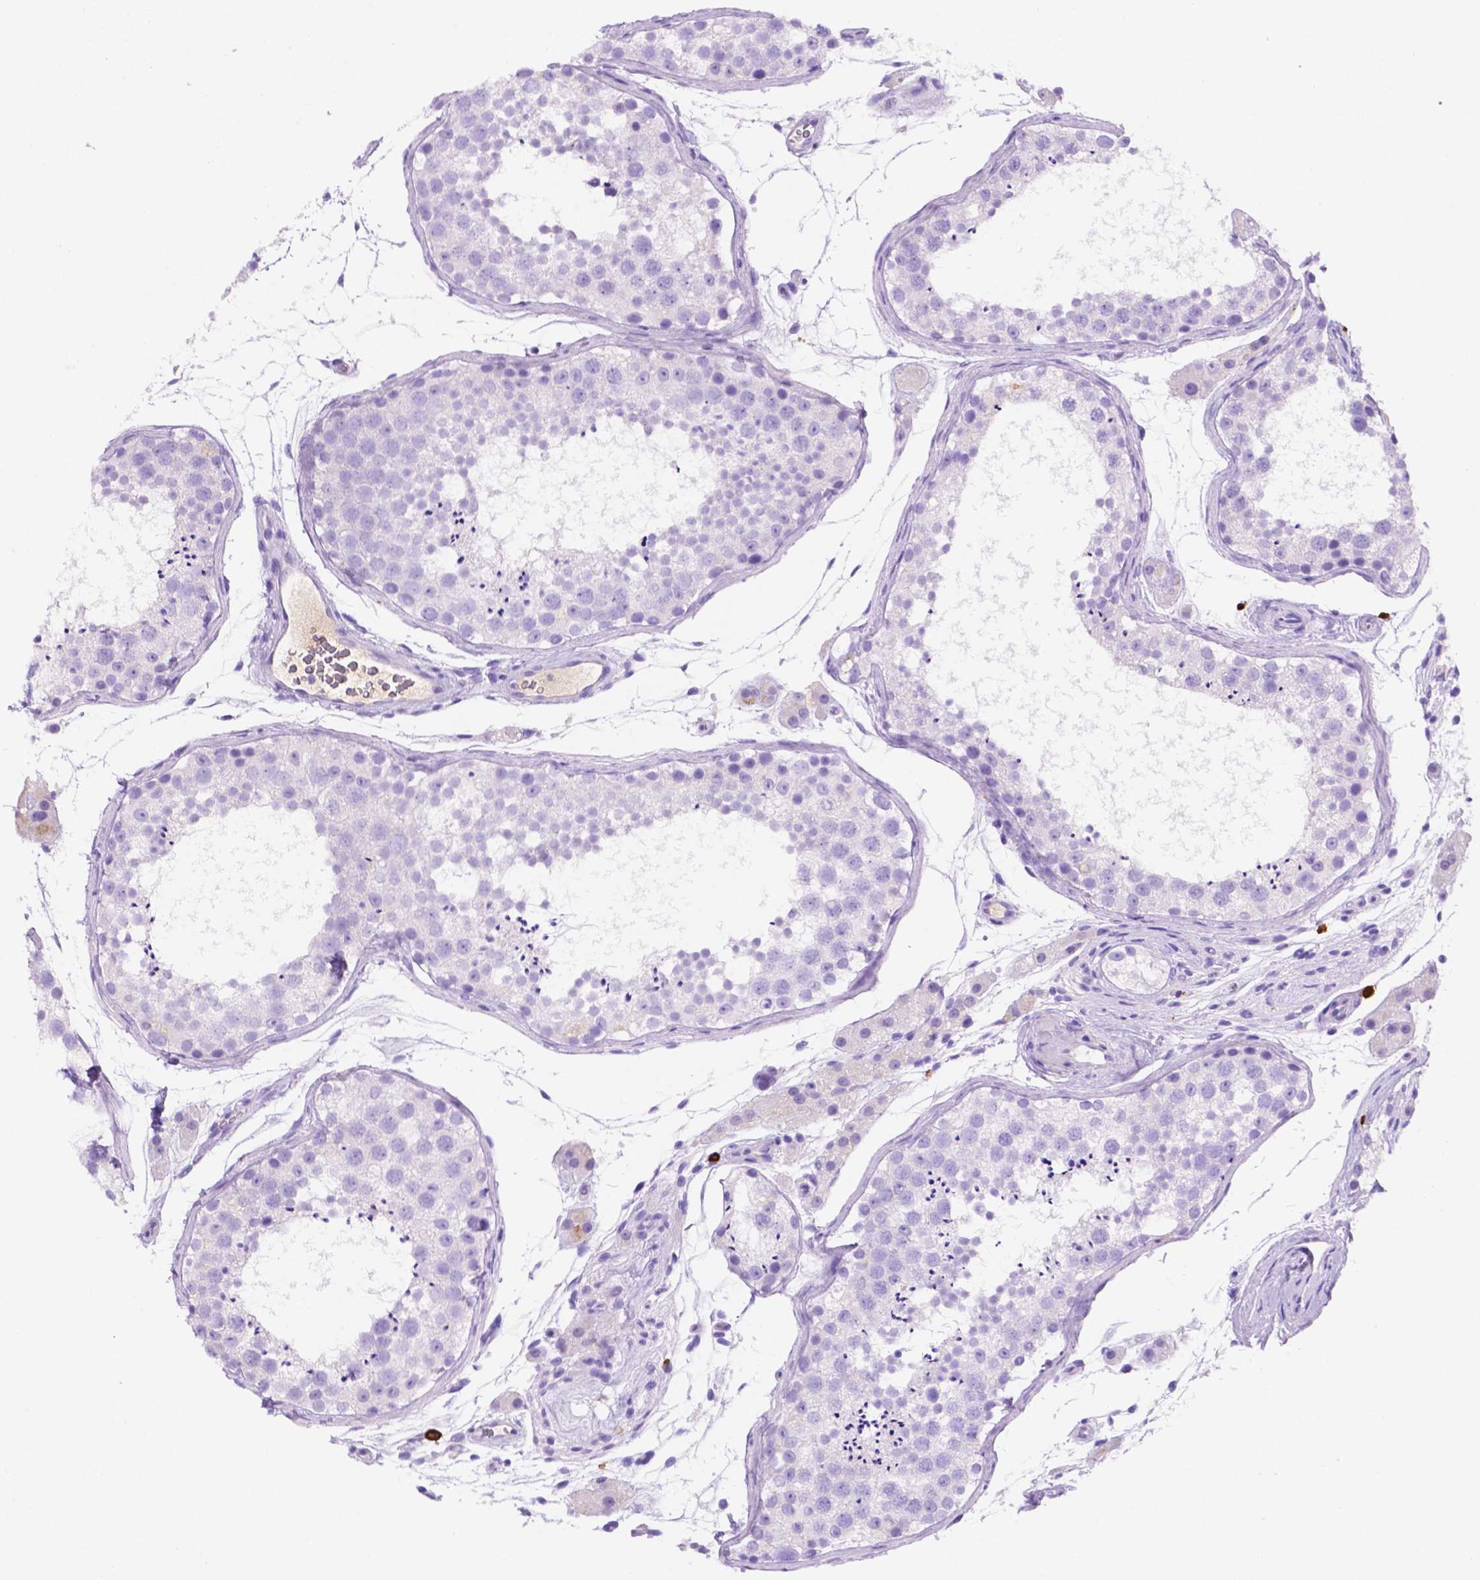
{"staining": {"intensity": "negative", "quantity": "none", "location": "none"}, "tissue": "testis", "cell_type": "Cells in seminiferous ducts", "image_type": "normal", "snomed": [{"axis": "morphology", "description": "Normal tissue, NOS"}, {"axis": "topography", "description": "Testis"}], "caption": "Immunohistochemistry of normal testis exhibits no positivity in cells in seminiferous ducts.", "gene": "FOXB2", "patient": {"sex": "male", "age": 41}}